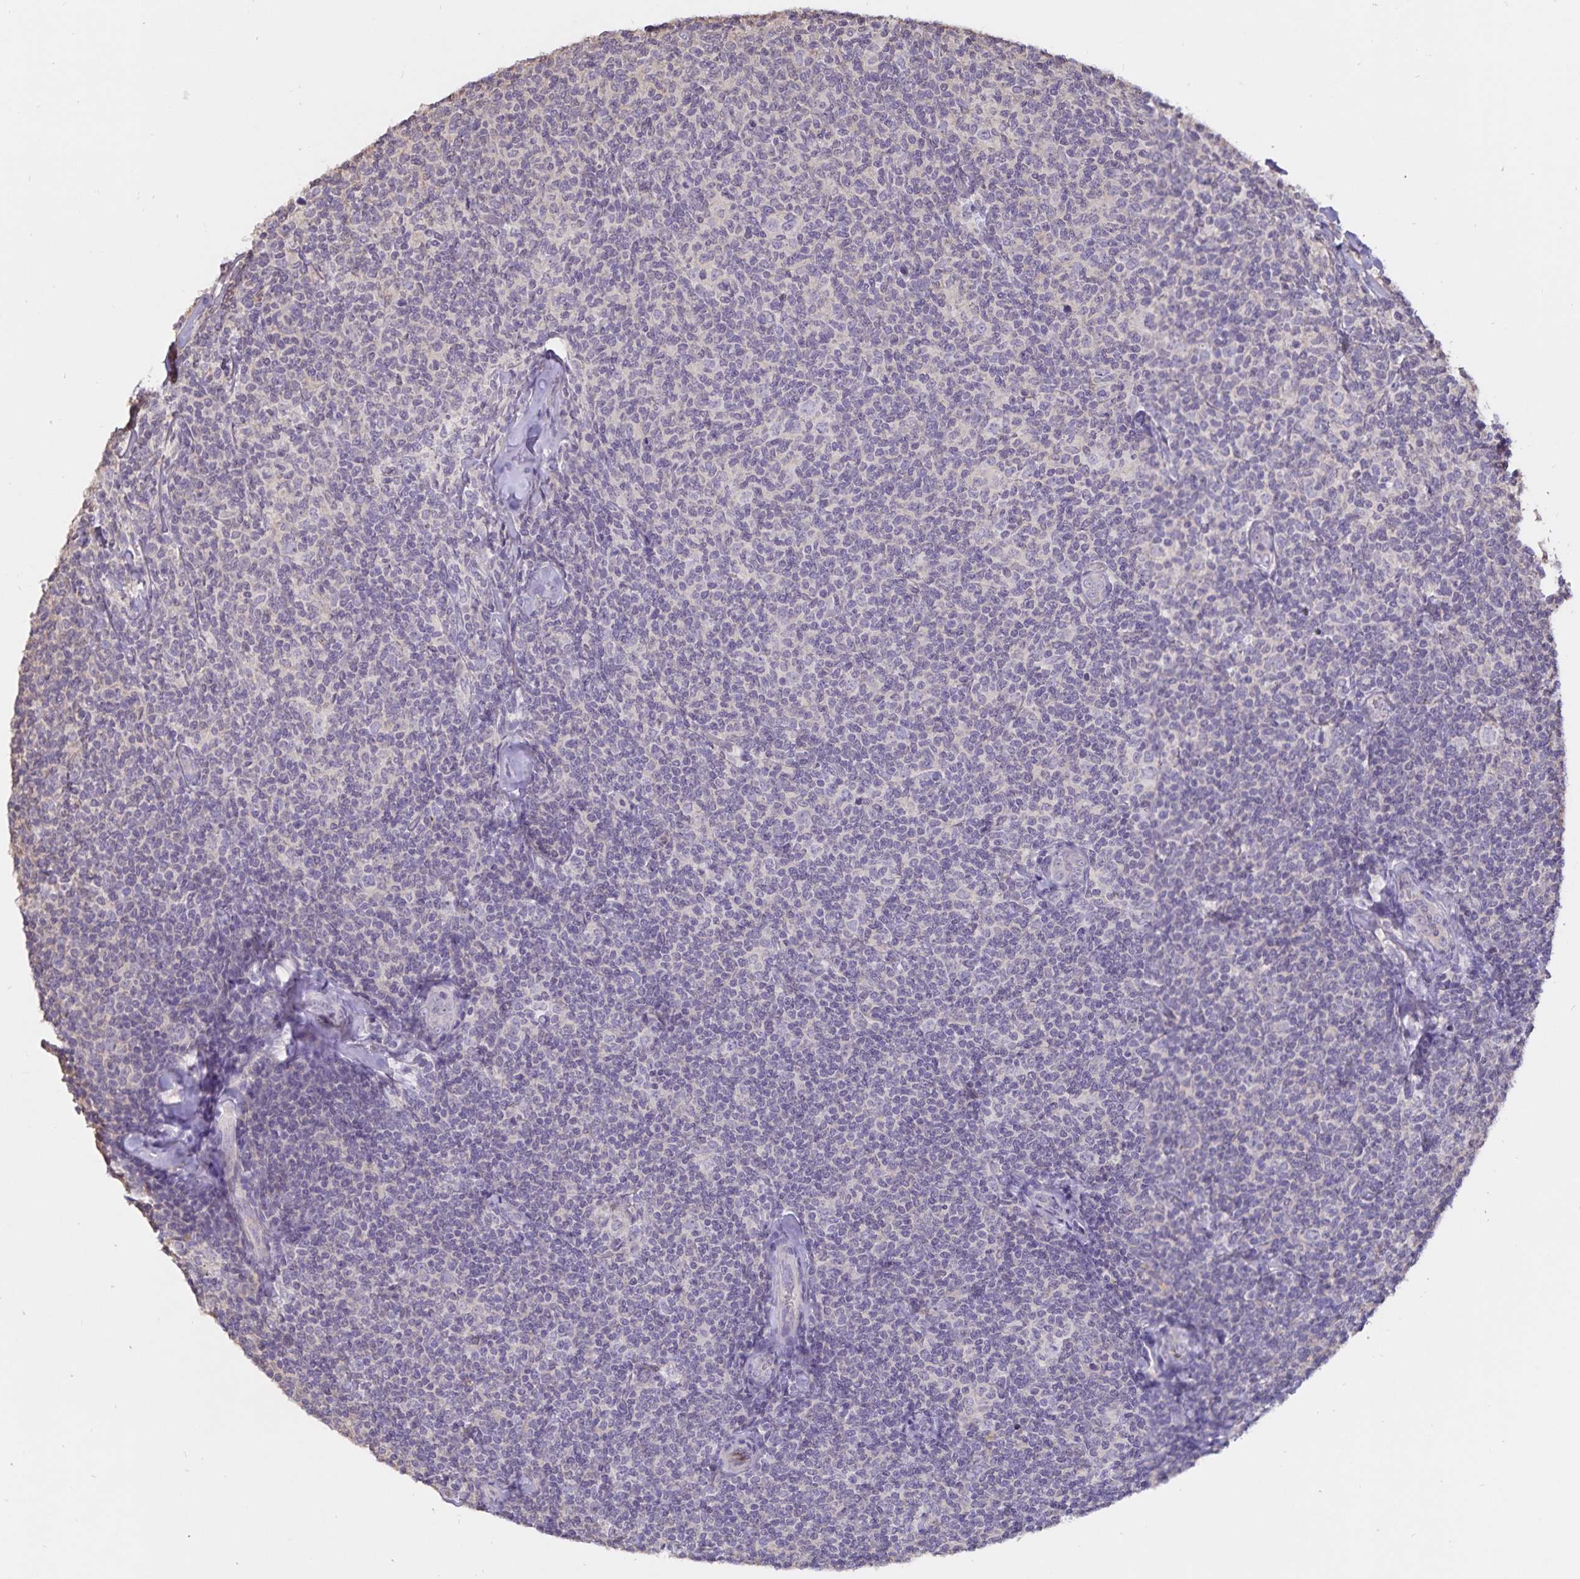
{"staining": {"intensity": "negative", "quantity": "none", "location": "none"}, "tissue": "lymphoma", "cell_type": "Tumor cells", "image_type": "cancer", "snomed": [{"axis": "morphology", "description": "Malignant lymphoma, non-Hodgkin's type, Low grade"}, {"axis": "topography", "description": "Lymph node"}], "caption": "The micrograph demonstrates no staining of tumor cells in lymphoma. (IHC, brightfield microscopy, high magnification).", "gene": "FGG", "patient": {"sex": "female", "age": 56}}